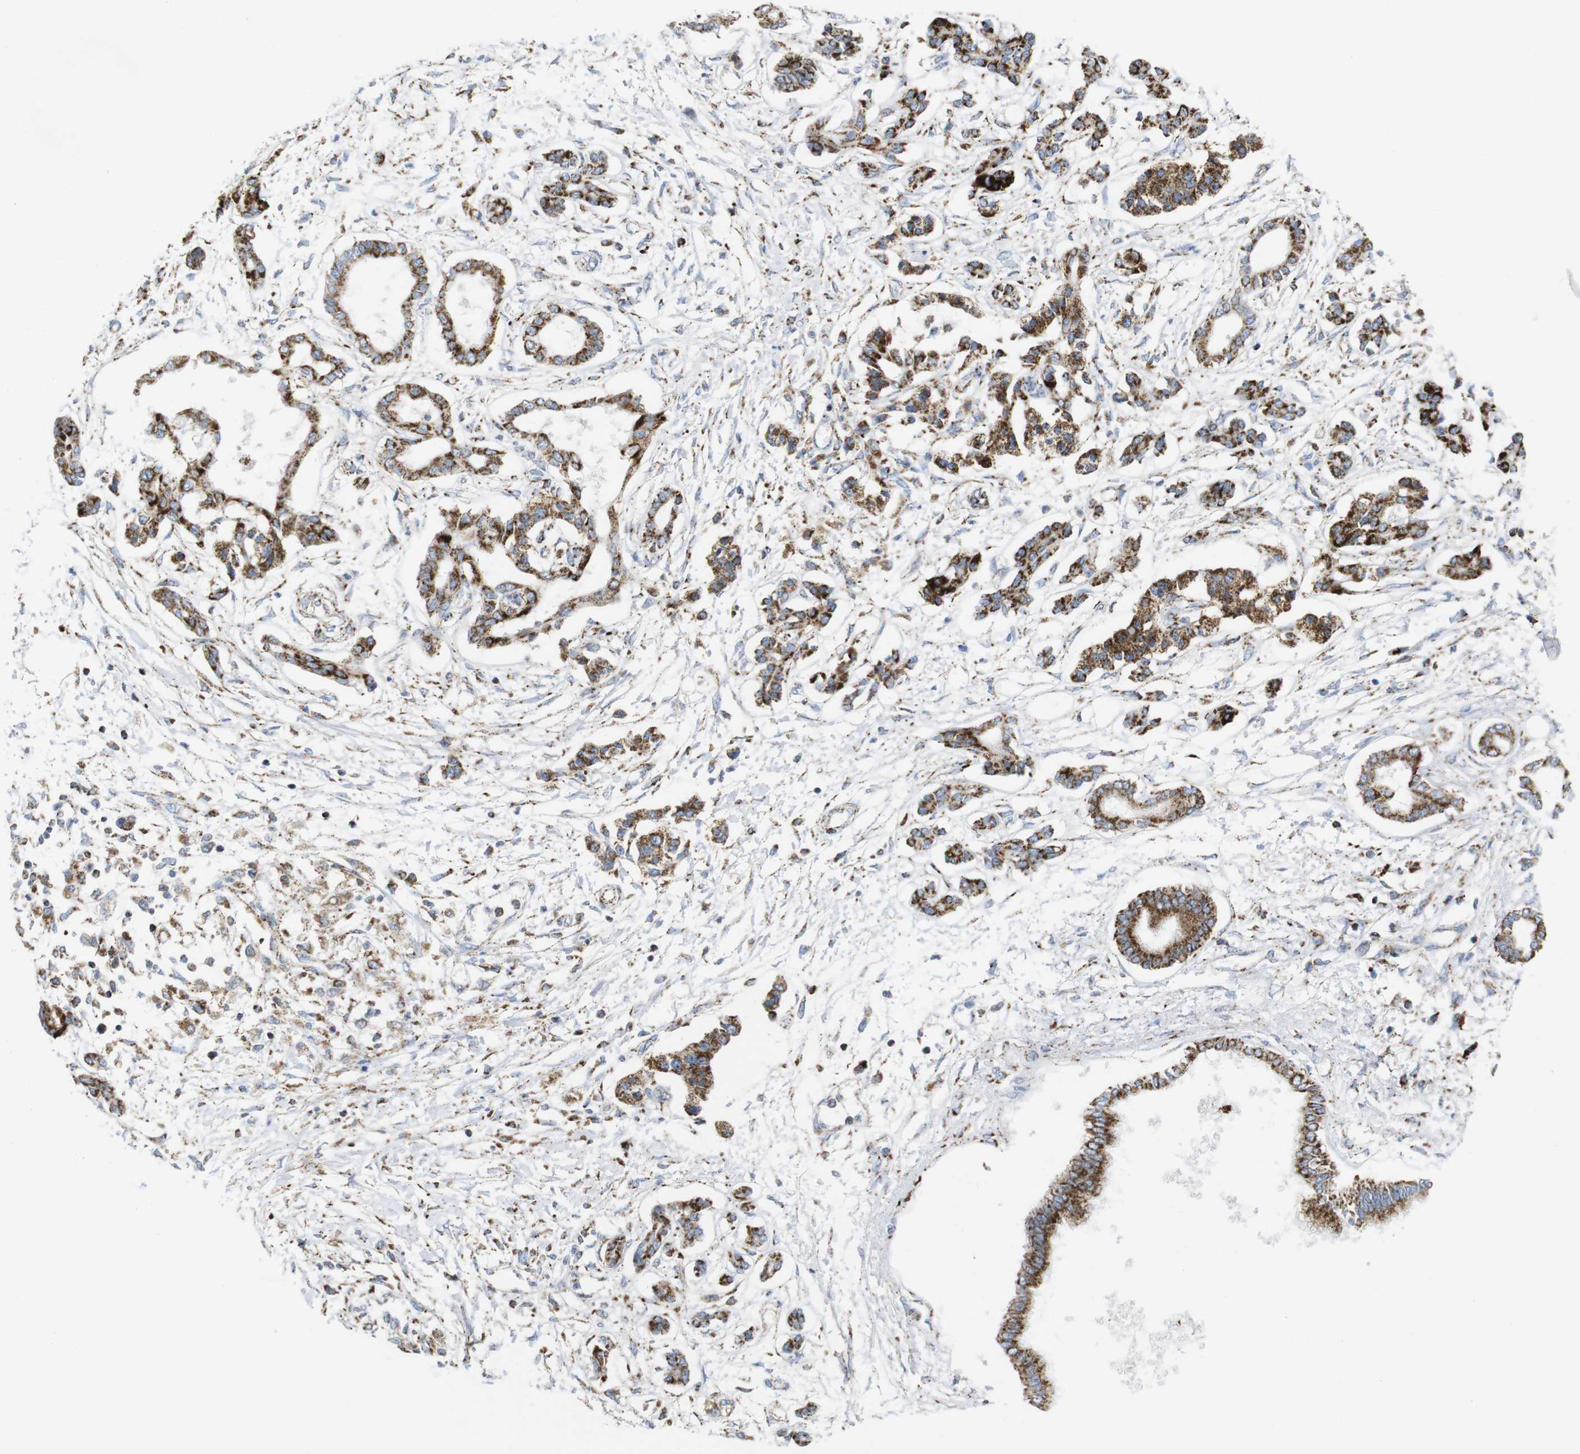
{"staining": {"intensity": "strong", "quantity": ">75%", "location": "cytoplasmic/membranous"}, "tissue": "pancreatic cancer", "cell_type": "Tumor cells", "image_type": "cancer", "snomed": [{"axis": "morphology", "description": "Adenocarcinoma, NOS"}, {"axis": "topography", "description": "Pancreas"}], "caption": "Pancreatic cancer stained with DAB IHC shows high levels of strong cytoplasmic/membranous expression in about >75% of tumor cells.", "gene": "TMEM192", "patient": {"sex": "male", "age": 56}}